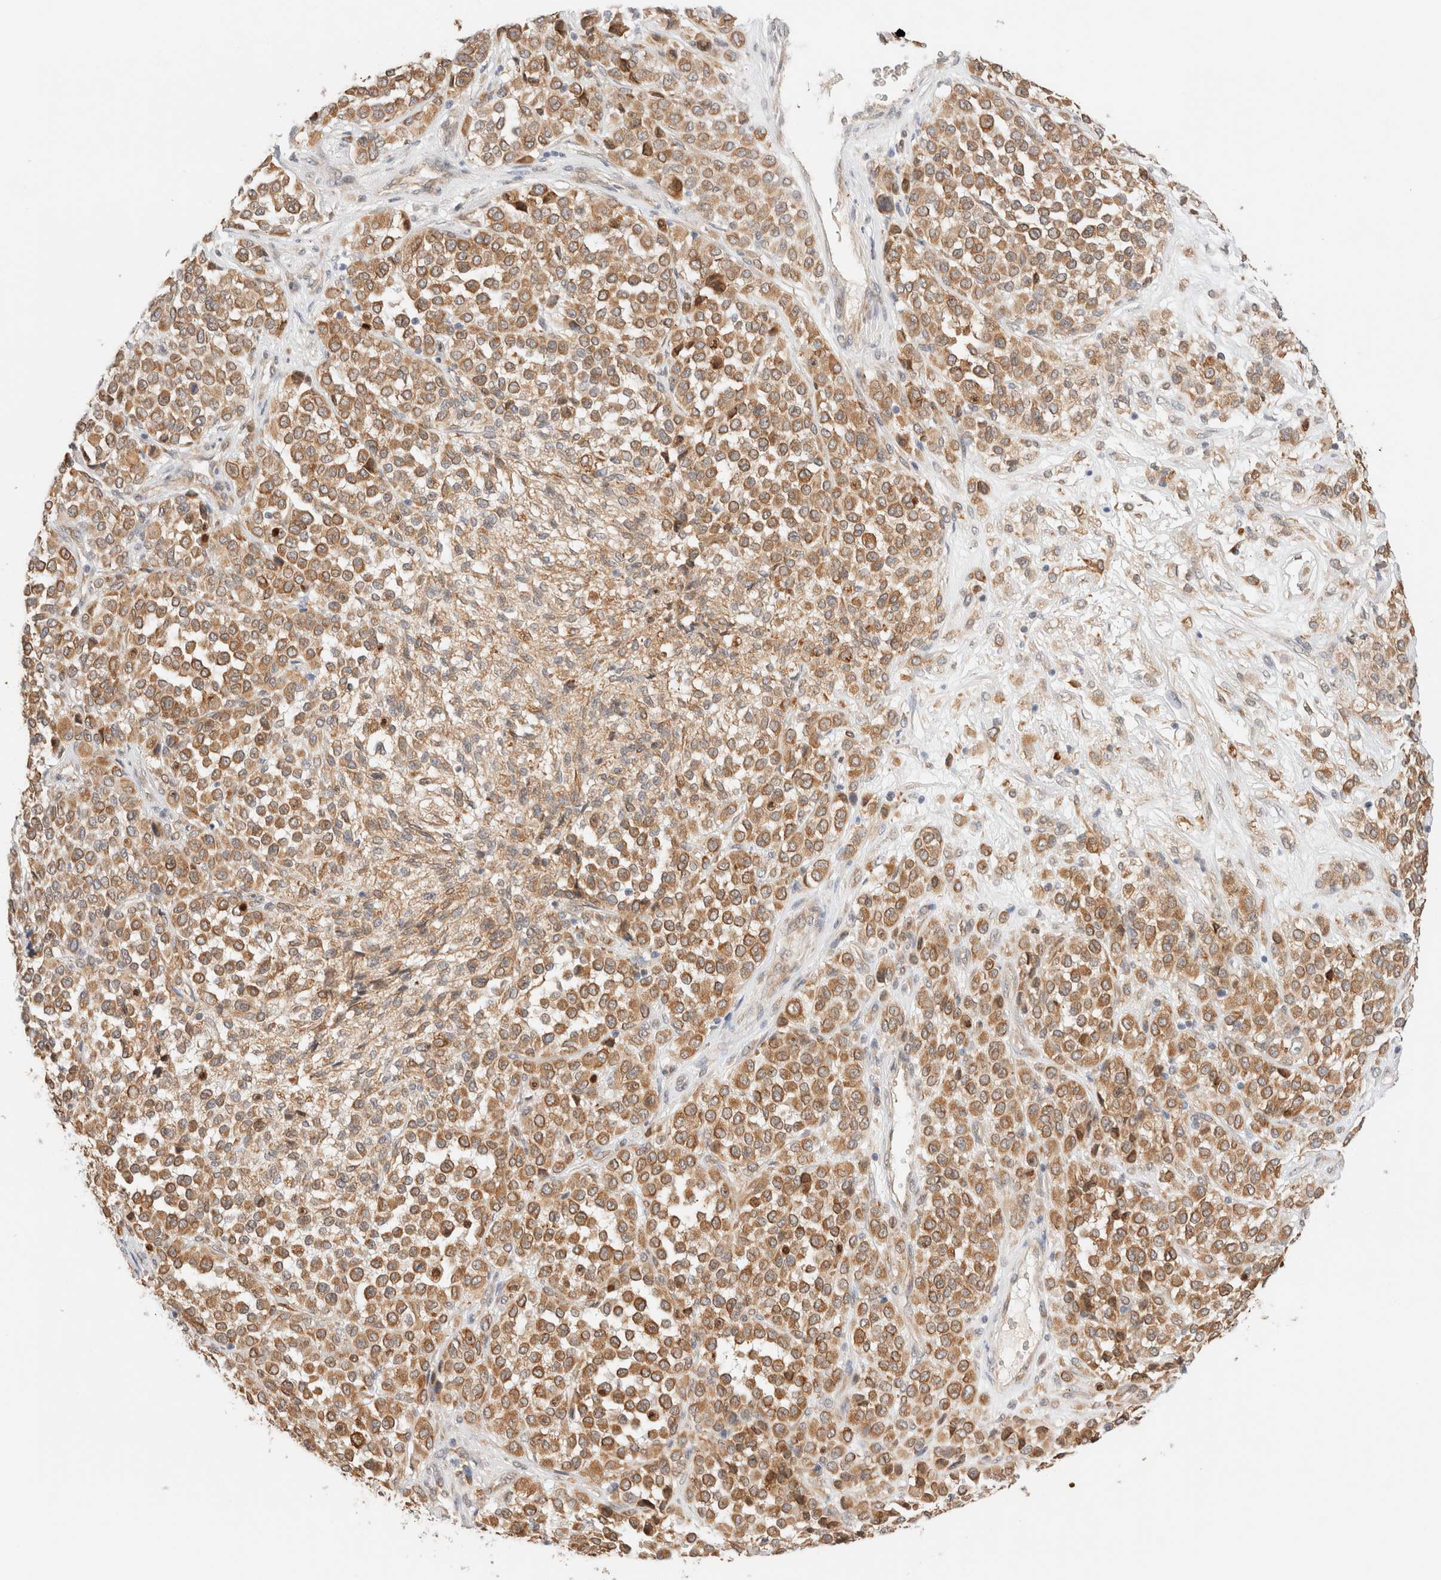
{"staining": {"intensity": "moderate", "quantity": ">75%", "location": "cytoplasmic/membranous"}, "tissue": "melanoma", "cell_type": "Tumor cells", "image_type": "cancer", "snomed": [{"axis": "morphology", "description": "Malignant melanoma, Metastatic site"}, {"axis": "topography", "description": "Pancreas"}], "caption": "Immunohistochemistry photomicrograph of neoplastic tissue: malignant melanoma (metastatic site) stained using IHC exhibits medium levels of moderate protein expression localized specifically in the cytoplasmic/membranous of tumor cells, appearing as a cytoplasmic/membranous brown color.", "gene": "SYVN1", "patient": {"sex": "female", "age": 30}}